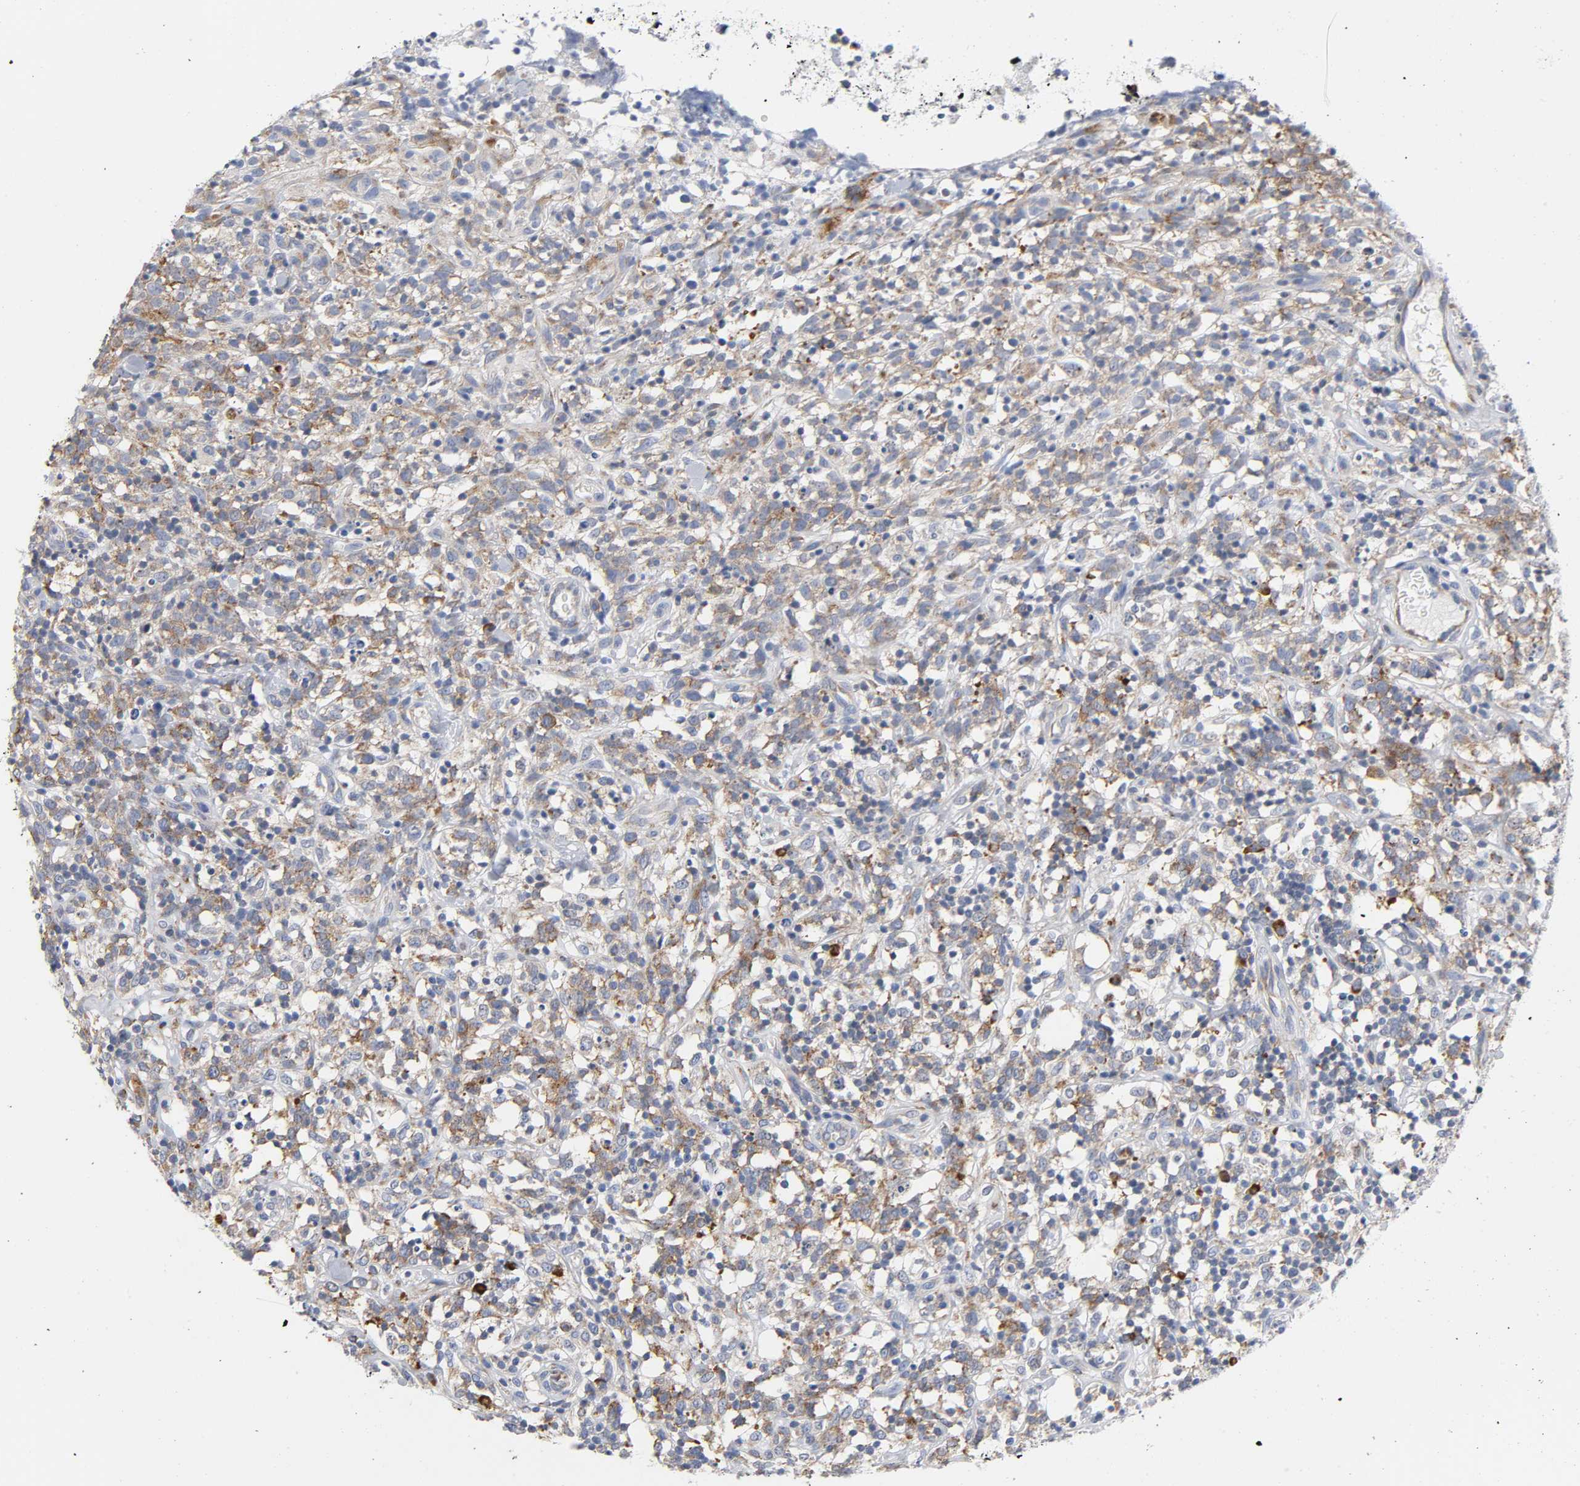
{"staining": {"intensity": "moderate", "quantity": "25%-75%", "location": "cytoplasmic/membranous"}, "tissue": "lymphoma", "cell_type": "Tumor cells", "image_type": "cancer", "snomed": [{"axis": "morphology", "description": "Malignant lymphoma, non-Hodgkin's type, High grade"}, {"axis": "topography", "description": "Lymph node"}], "caption": "Lymphoma stained with DAB IHC displays medium levels of moderate cytoplasmic/membranous positivity in approximately 25%-75% of tumor cells.", "gene": "REL", "patient": {"sex": "female", "age": 73}}